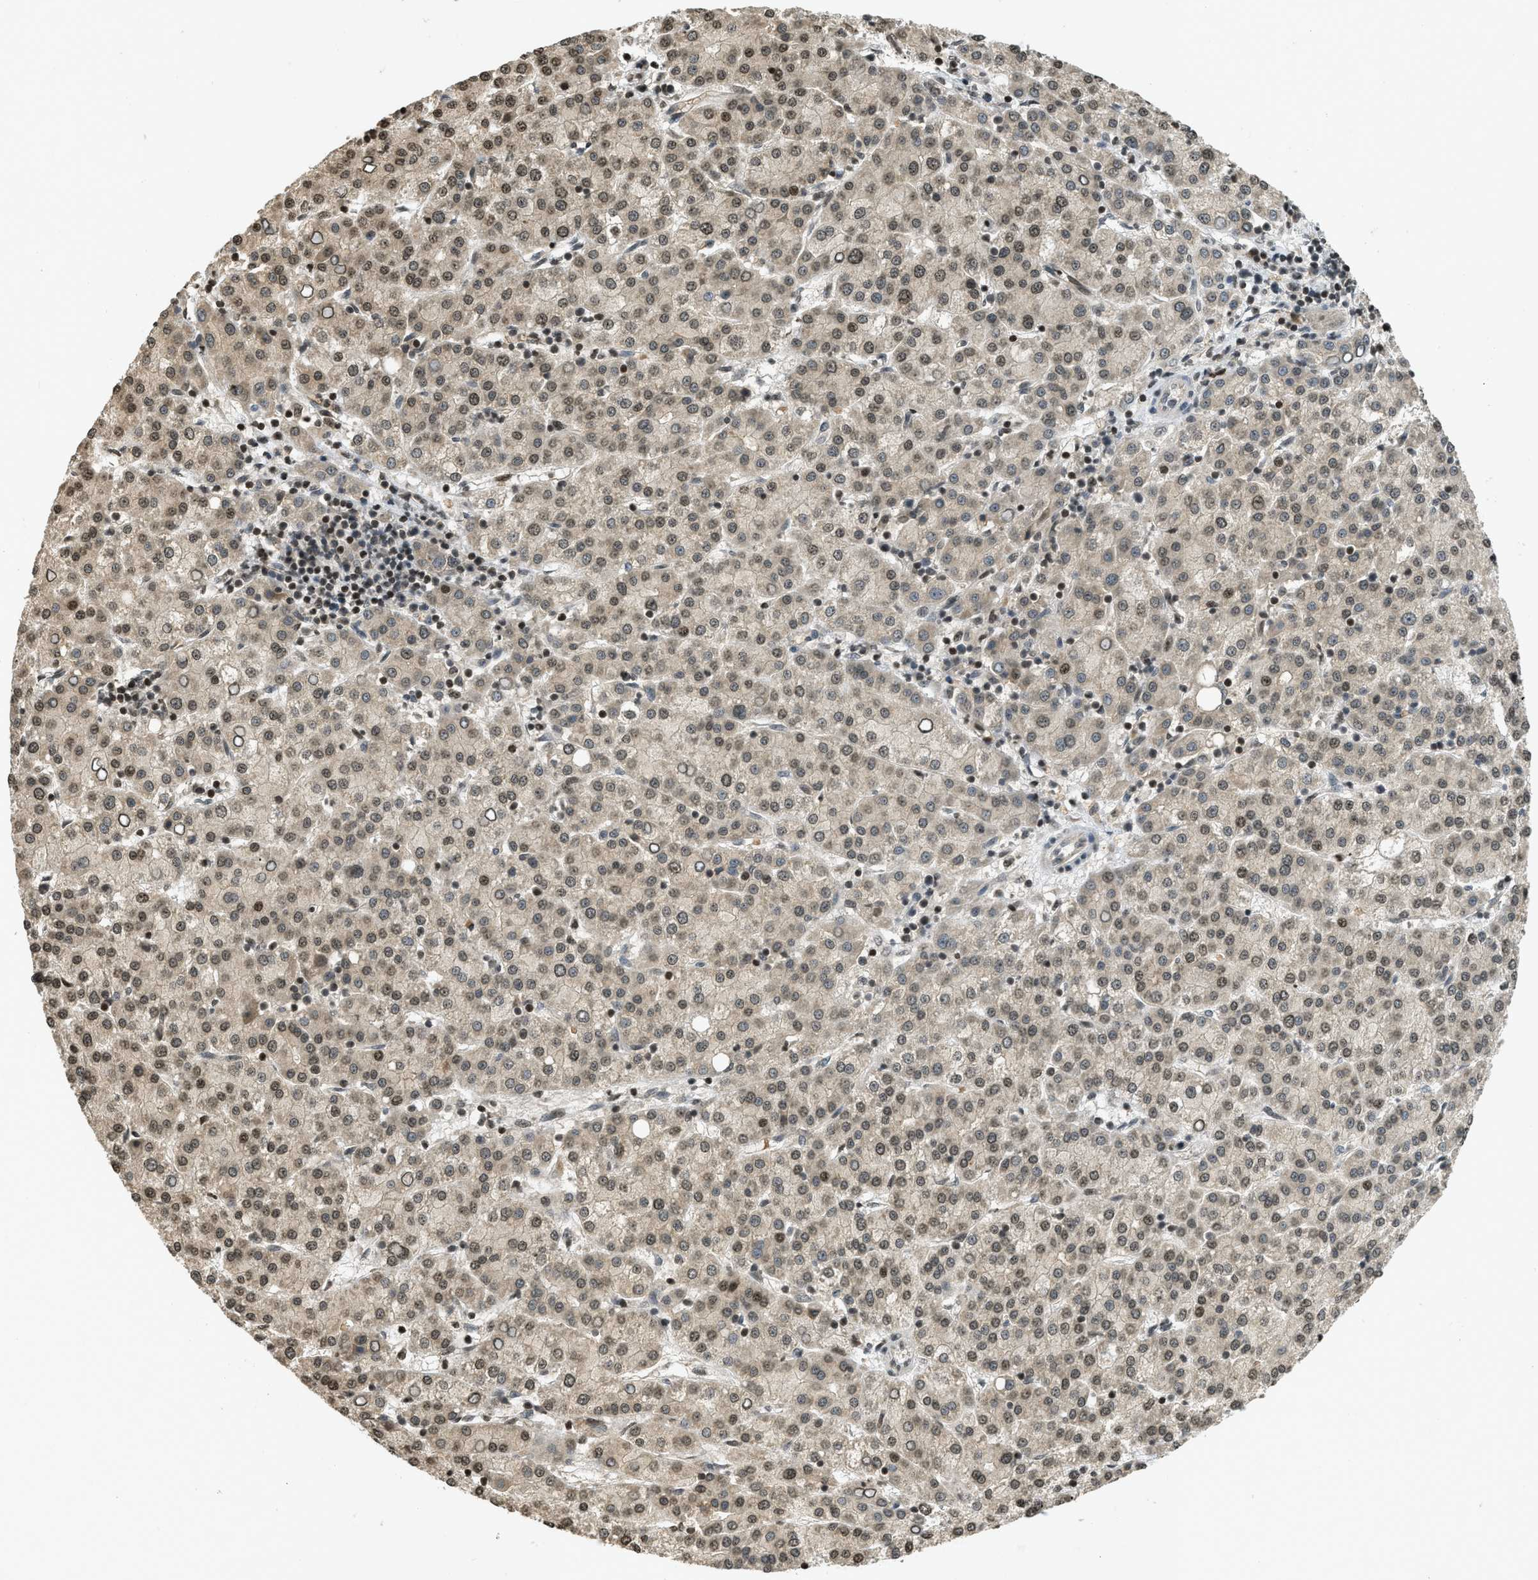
{"staining": {"intensity": "moderate", "quantity": ">75%", "location": "nuclear"}, "tissue": "liver cancer", "cell_type": "Tumor cells", "image_type": "cancer", "snomed": [{"axis": "morphology", "description": "Carcinoma, Hepatocellular, NOS"}, {"axis": "topography", "description": "Liver"}], "caption": "Immunohistochemistry micrograph of human hepatocellular carcinoma (liver) stained for a protein (brown), which displays medium levels of moderate nuclear expression in about >75% of tumor cells.", "gene": "SIAH1", "patient": {"sex": "female", "age": 58}}